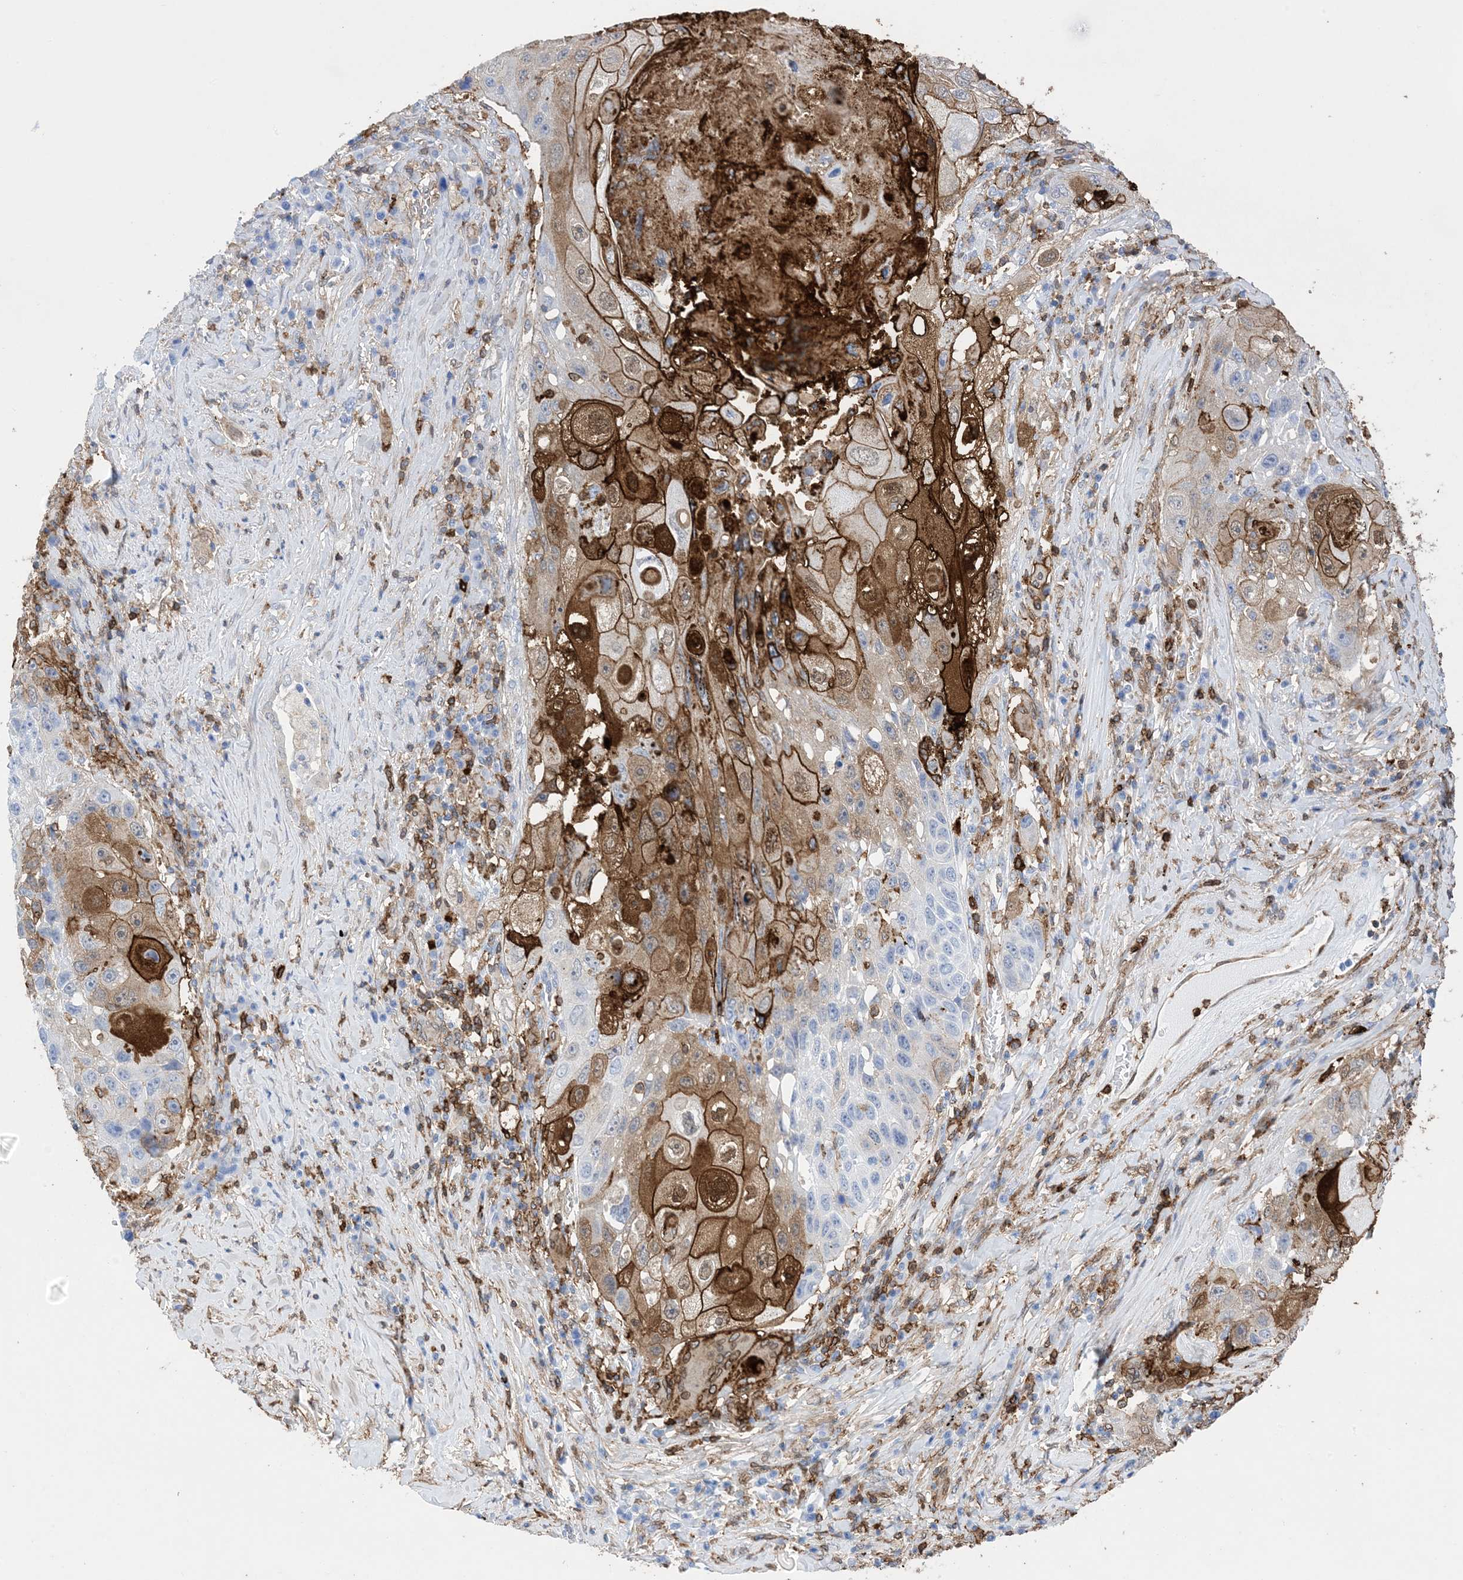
{"staining": {"intensity": "moderate", "quantity": "<25%", "location": "cytoplasmic/membranous"}, "tissue": "lung cancer", "cell_type": "Tumor cells", "image_type": "cancer", "snomed": [{"axis": "morphology", "description": "Squamous cell carcinoma, NOS"}, {"axis": "topography", "description": "Lung"}], "caption": "Immunohistochemical staining of human squamous cell carcinoma (lung) displays low levels of moderate cytoplasmic/membranous protein staining in about <25% of tumor cells.", "gene": "ANXA1", "patient": {"sex": "male", "age": 61}}